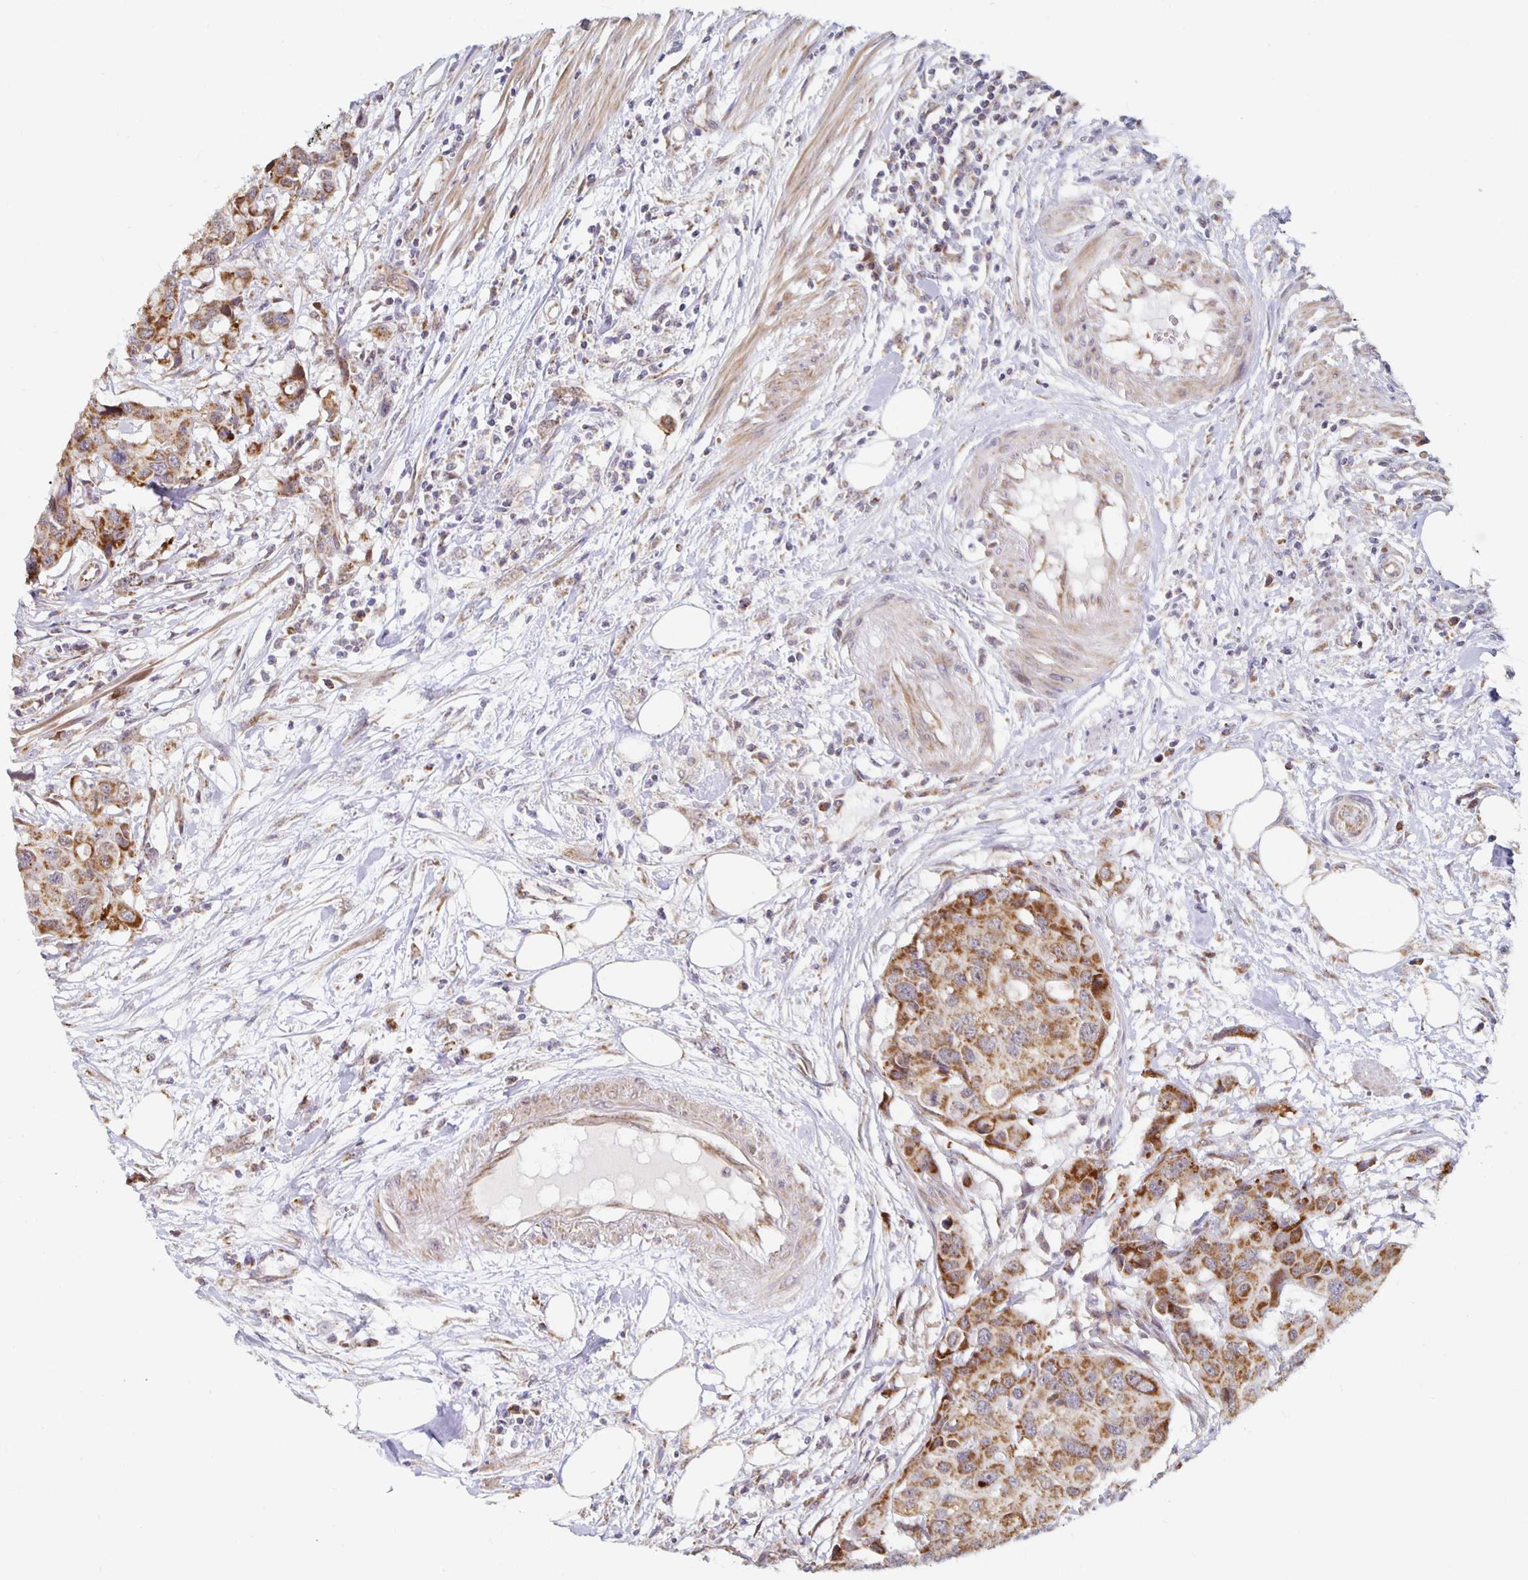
{"staining": {"intensity": "moderate", "quantity": ">75%", "location": "cytoplasmic/membranous"}, "tissue": "colorectal cancer", "cell_type": "Tumor cells", "image_type": "cancer", "snomed": [{"axis": "morphology", "description": "Adenocarcinoma, NOS"}, {"axis": "topography", "description": "Colon"}], "caption": "A micrograph of colorectal adenocarcinoma stained for a protein shows moderate cytoplasmic/membranous brown staining in tumor cells.", "gene": "MRPL28", "patient": {"sex": "male", "age": 77}}